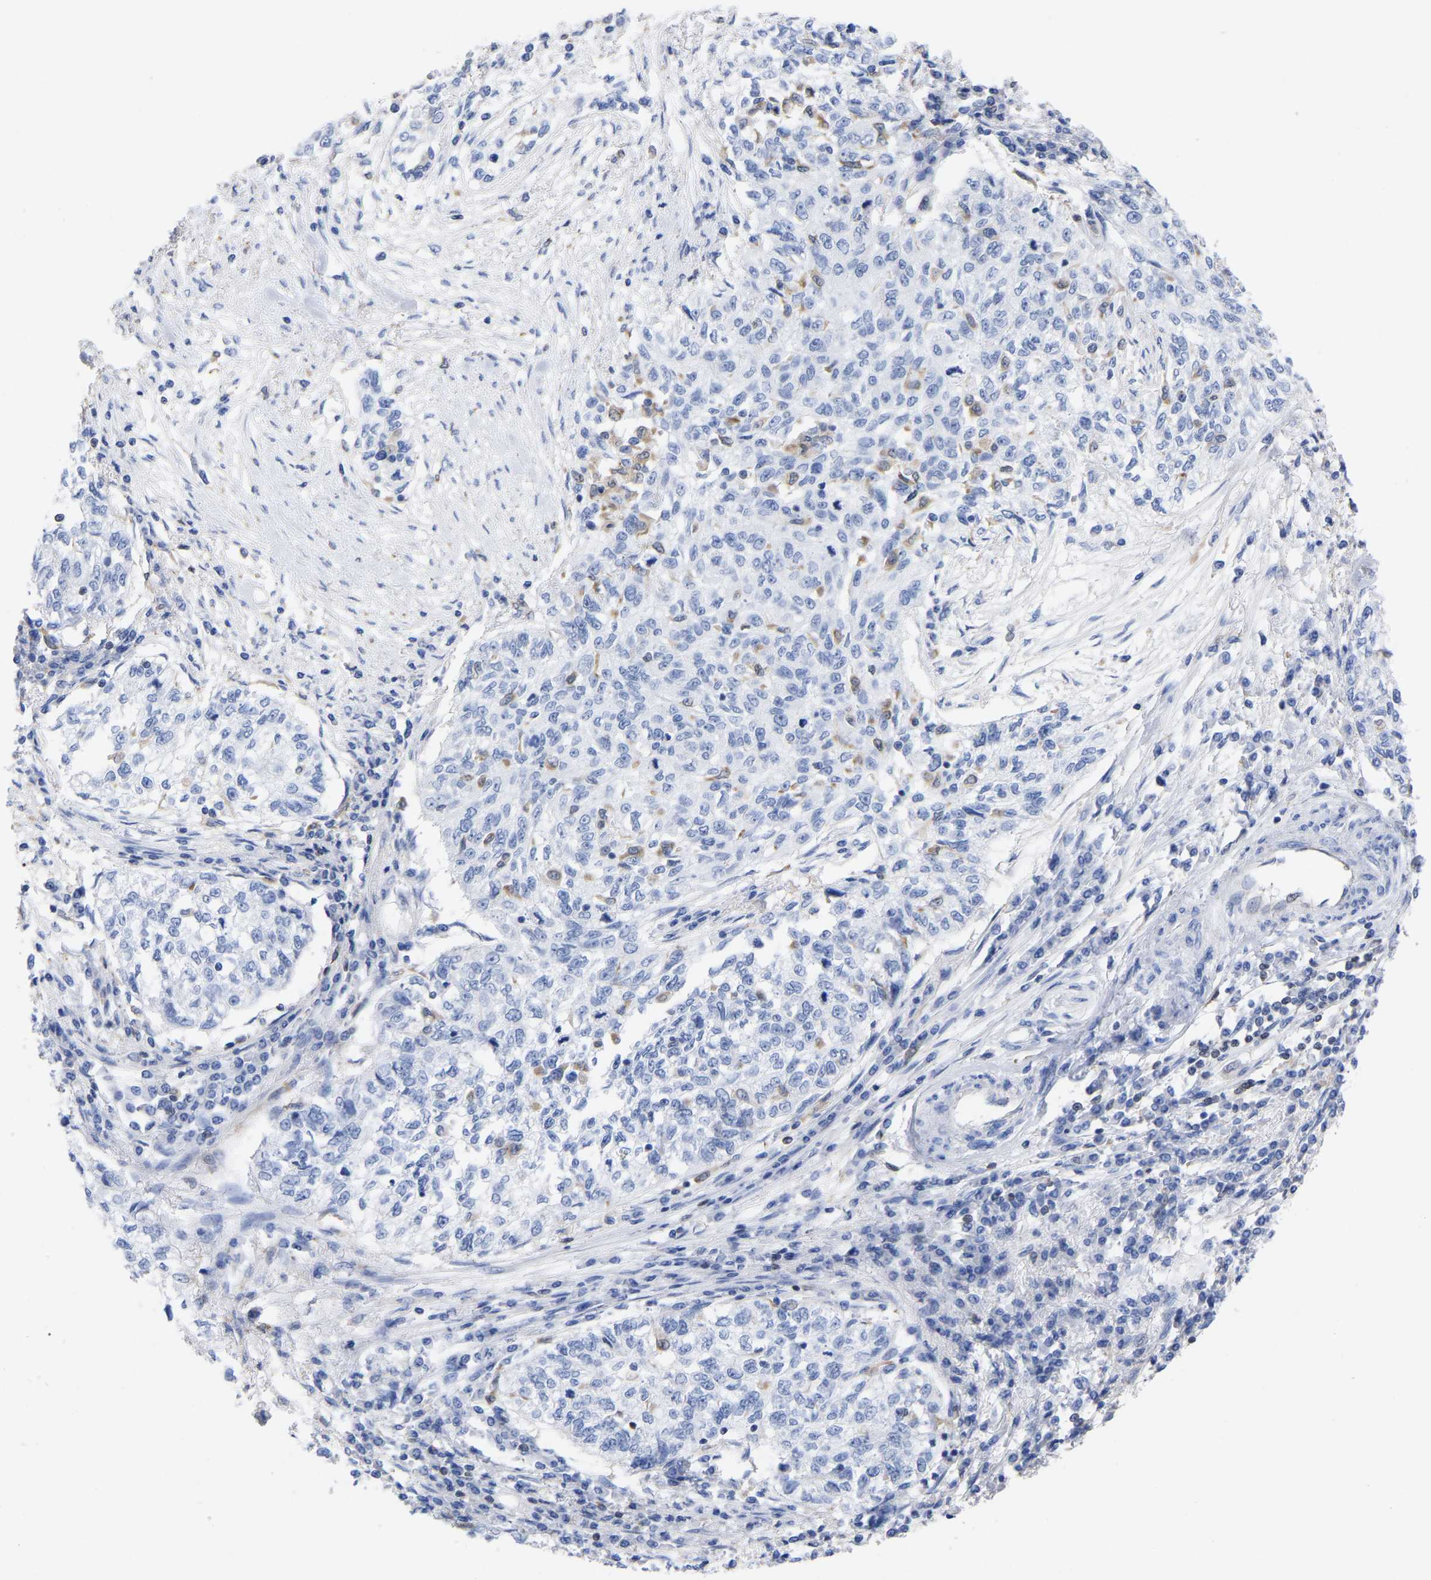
{"staining": {"intensity": "negative", "quantity": "none", "location": "none"}, "tissue": "cervical cancer", "cell_type": "Tumor cells", "image_type": "cancer", "snomed": [{"axis": "morphology", "description": "Squamous cell carcinoma, NOS"}, {"axis": "topography", "description": "Cervix"}], "caption": "Tumor cells show no significant protein staining in cervical squamous cell carcinoma.", "gene": "GIMAP4", "patient": {"sex": "female", "age": 57}}